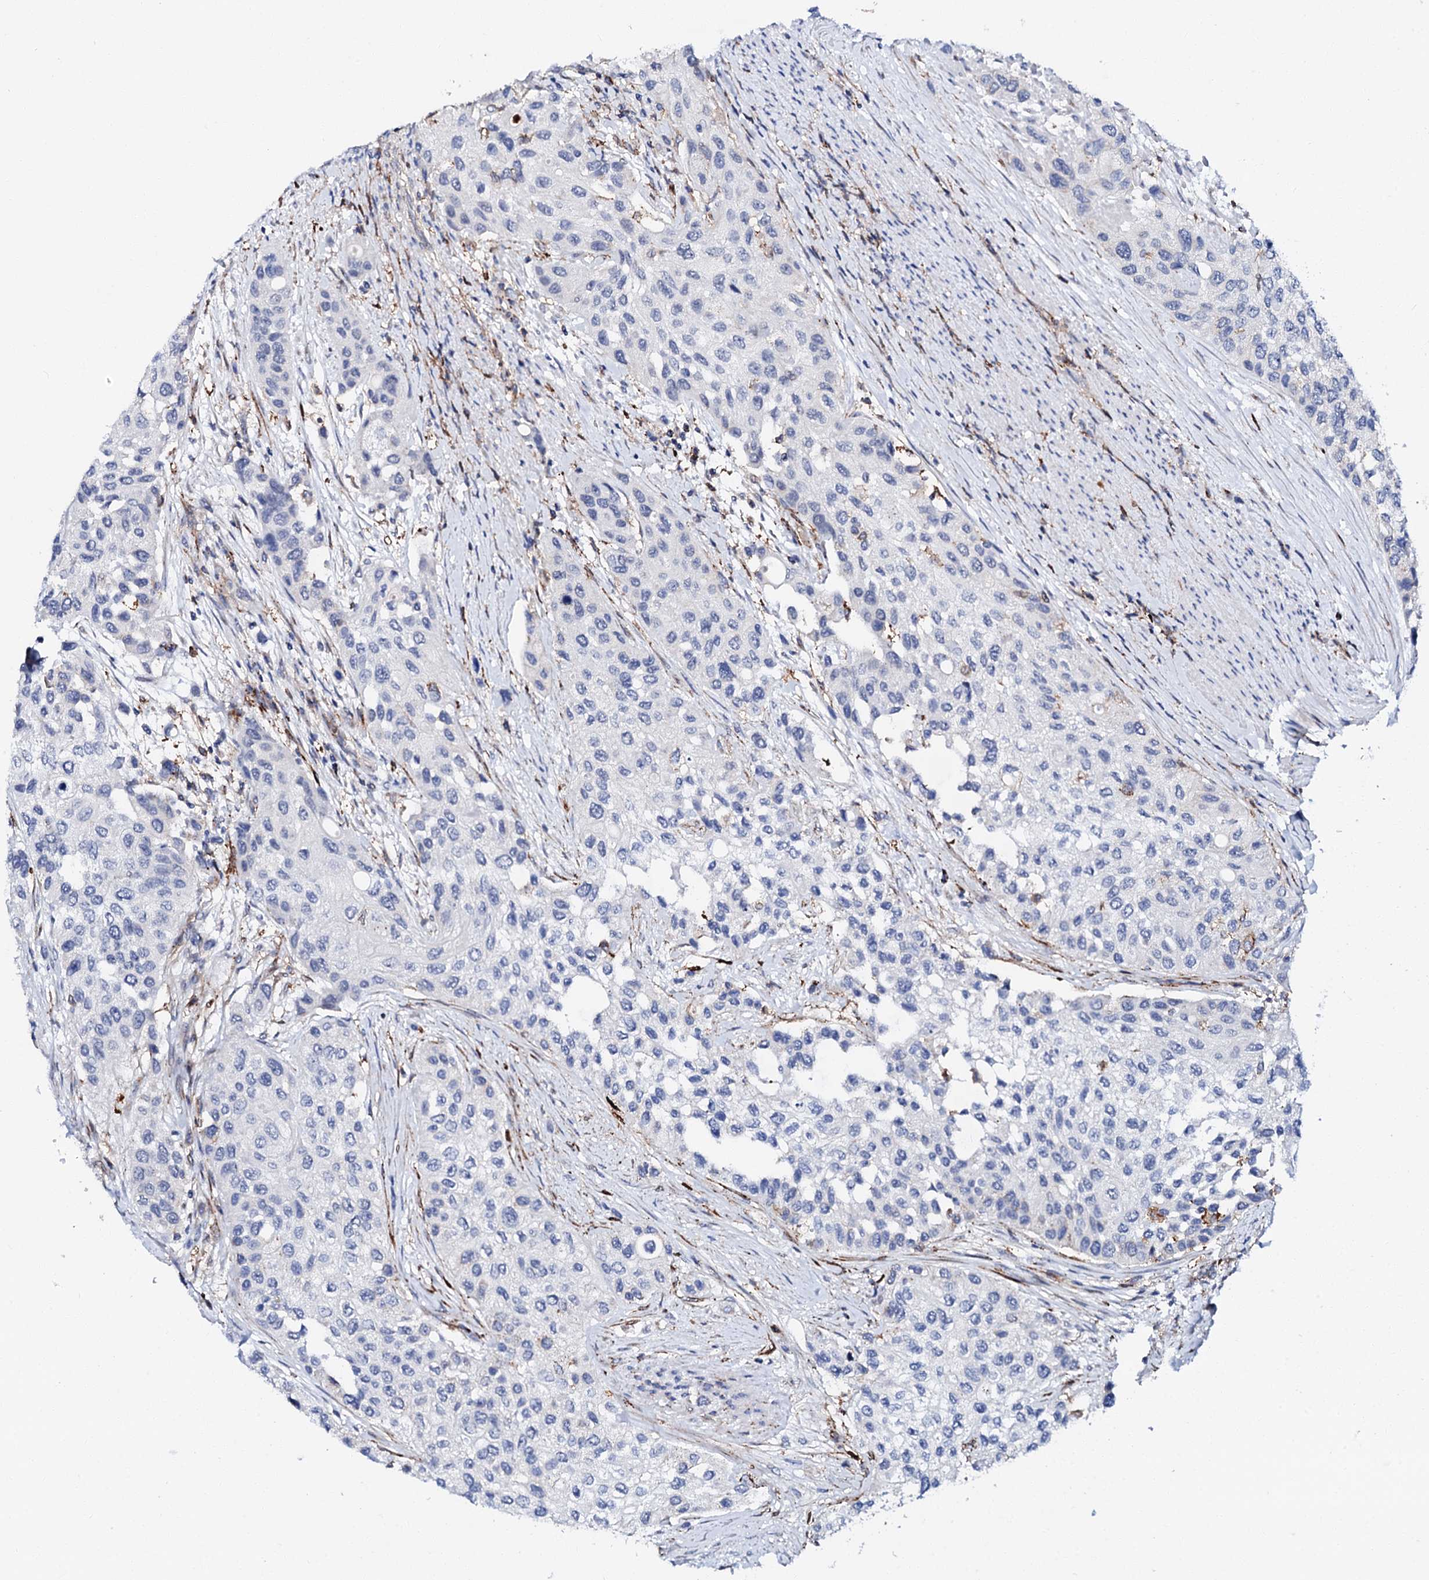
{"staining": {"intensity": "negative", "quantity": "none", "location": "none"}, "tissue": "urothelial cancer", "cell_type": "Tumor cells", "image_type": "cancer", "snomed": [{"axis": "morphology", "description": "Normal tissue, NOS"}, {"axis": "morphology", "description": "Urothelial carcinoma, High grade"}, {"axis": "topography", "description": "Vascular tissue"}, {"axis": "topography", "description": "Urinary bladder"}], "caption": "Image shows no protein positivity in tumor cells of urothelial carcinoma (high-grade) tissue.", "gene": "MED13L", "patient": {"sex": "female", "age": 56}}